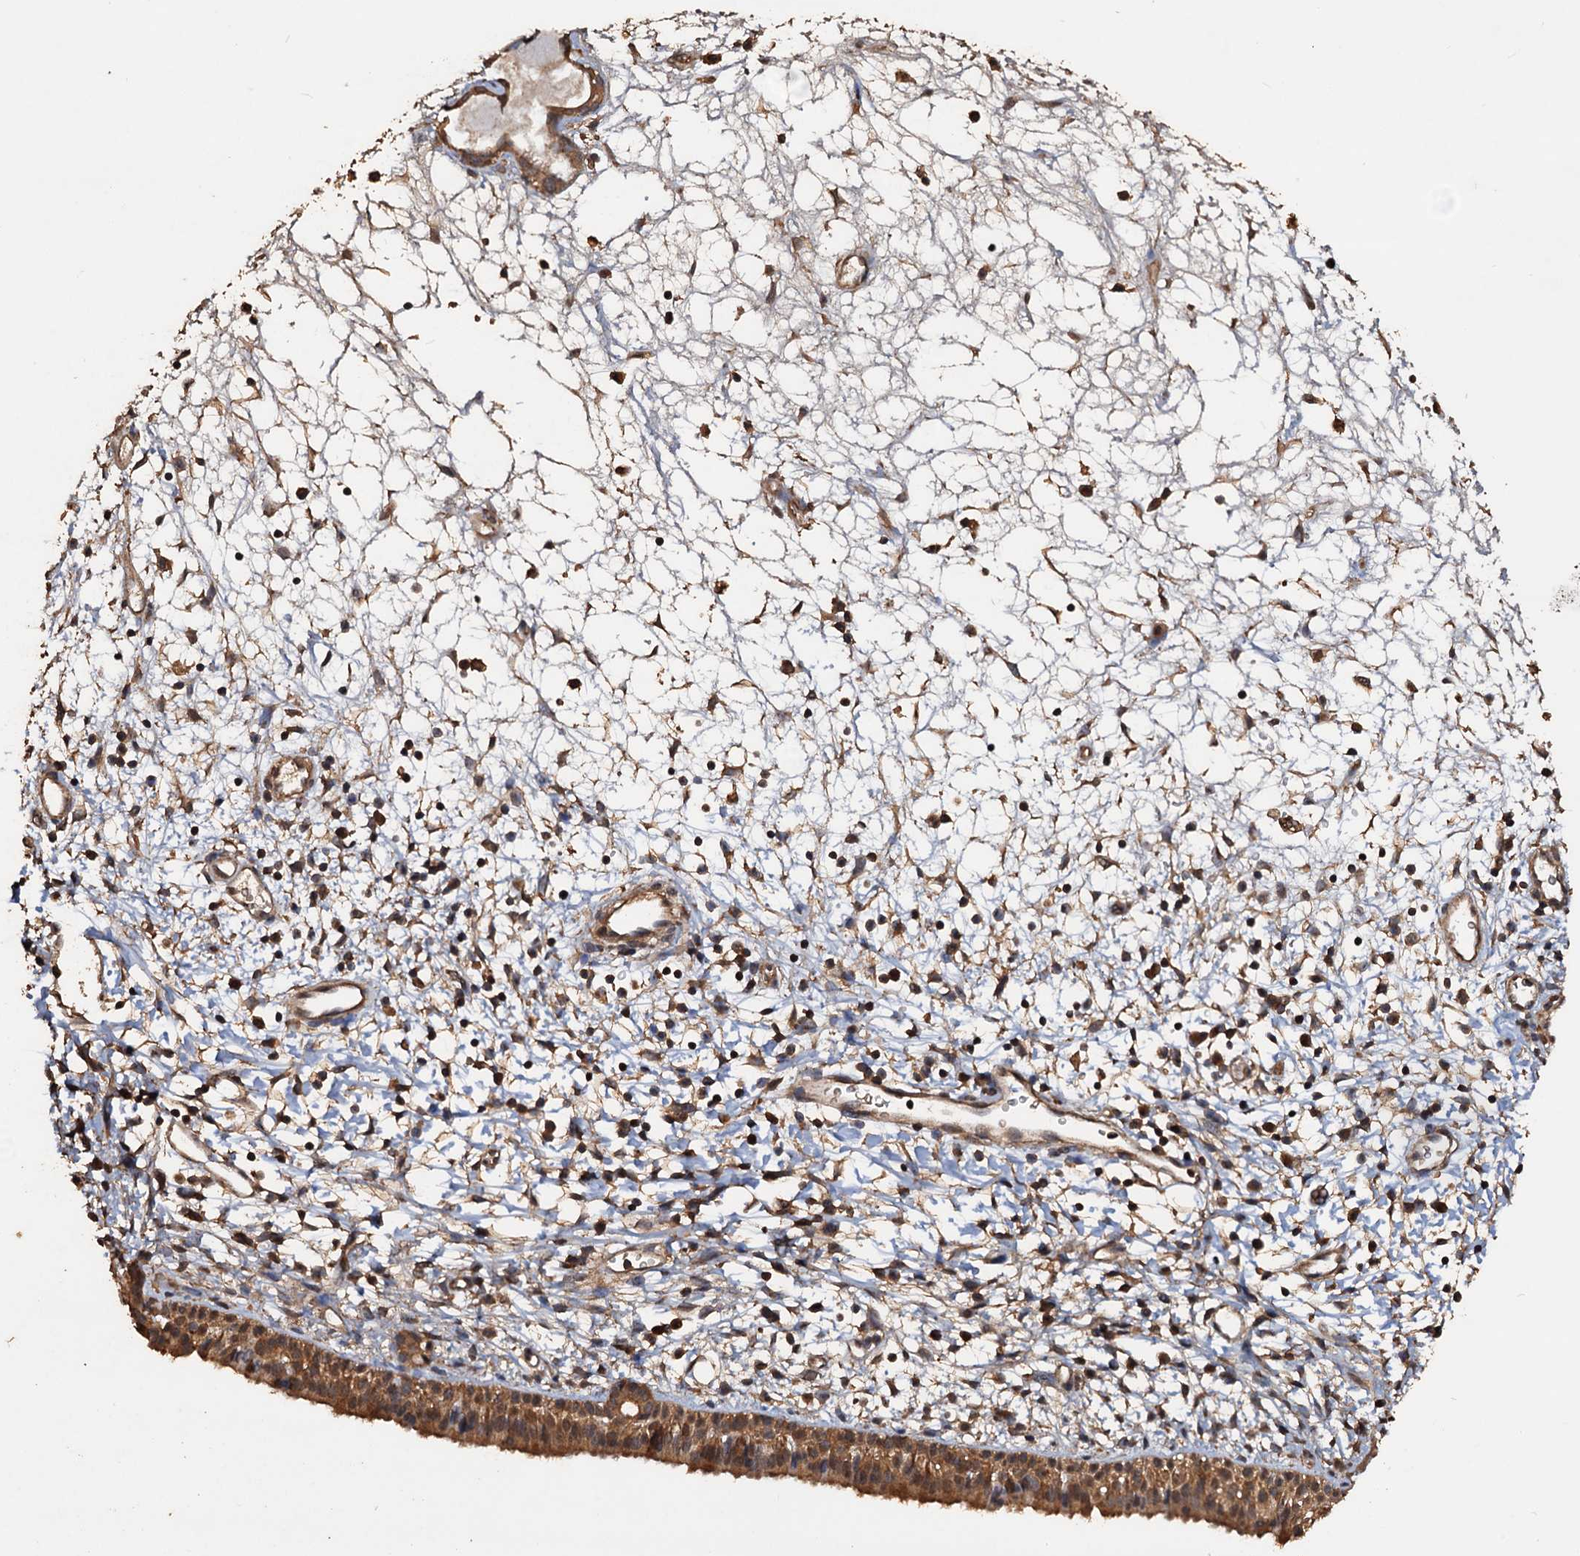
{"staining": {"intensity": "moderate", "quantity": ">75%", "location": "cytoplasmic/membranous"}, "tissue": "nasopharynx", "cell_type": "Respiratory epithelial cells", "image_type": "normal", "snomed": [{"axis": "morphology", "description": "Normal tissue, NOS"}, {"axis": "topography", "description": "Nasopharynx"}], "caption": "This is a photomicrograph of immunohistochemistry (IHC) staining of normal nasopharynx, which shows moderate positivity in the cytoplasmic/membranous of respiratory epithelial cells.", "gene": "PSMD9", "patient": {"sex": "male", "age": 22}}